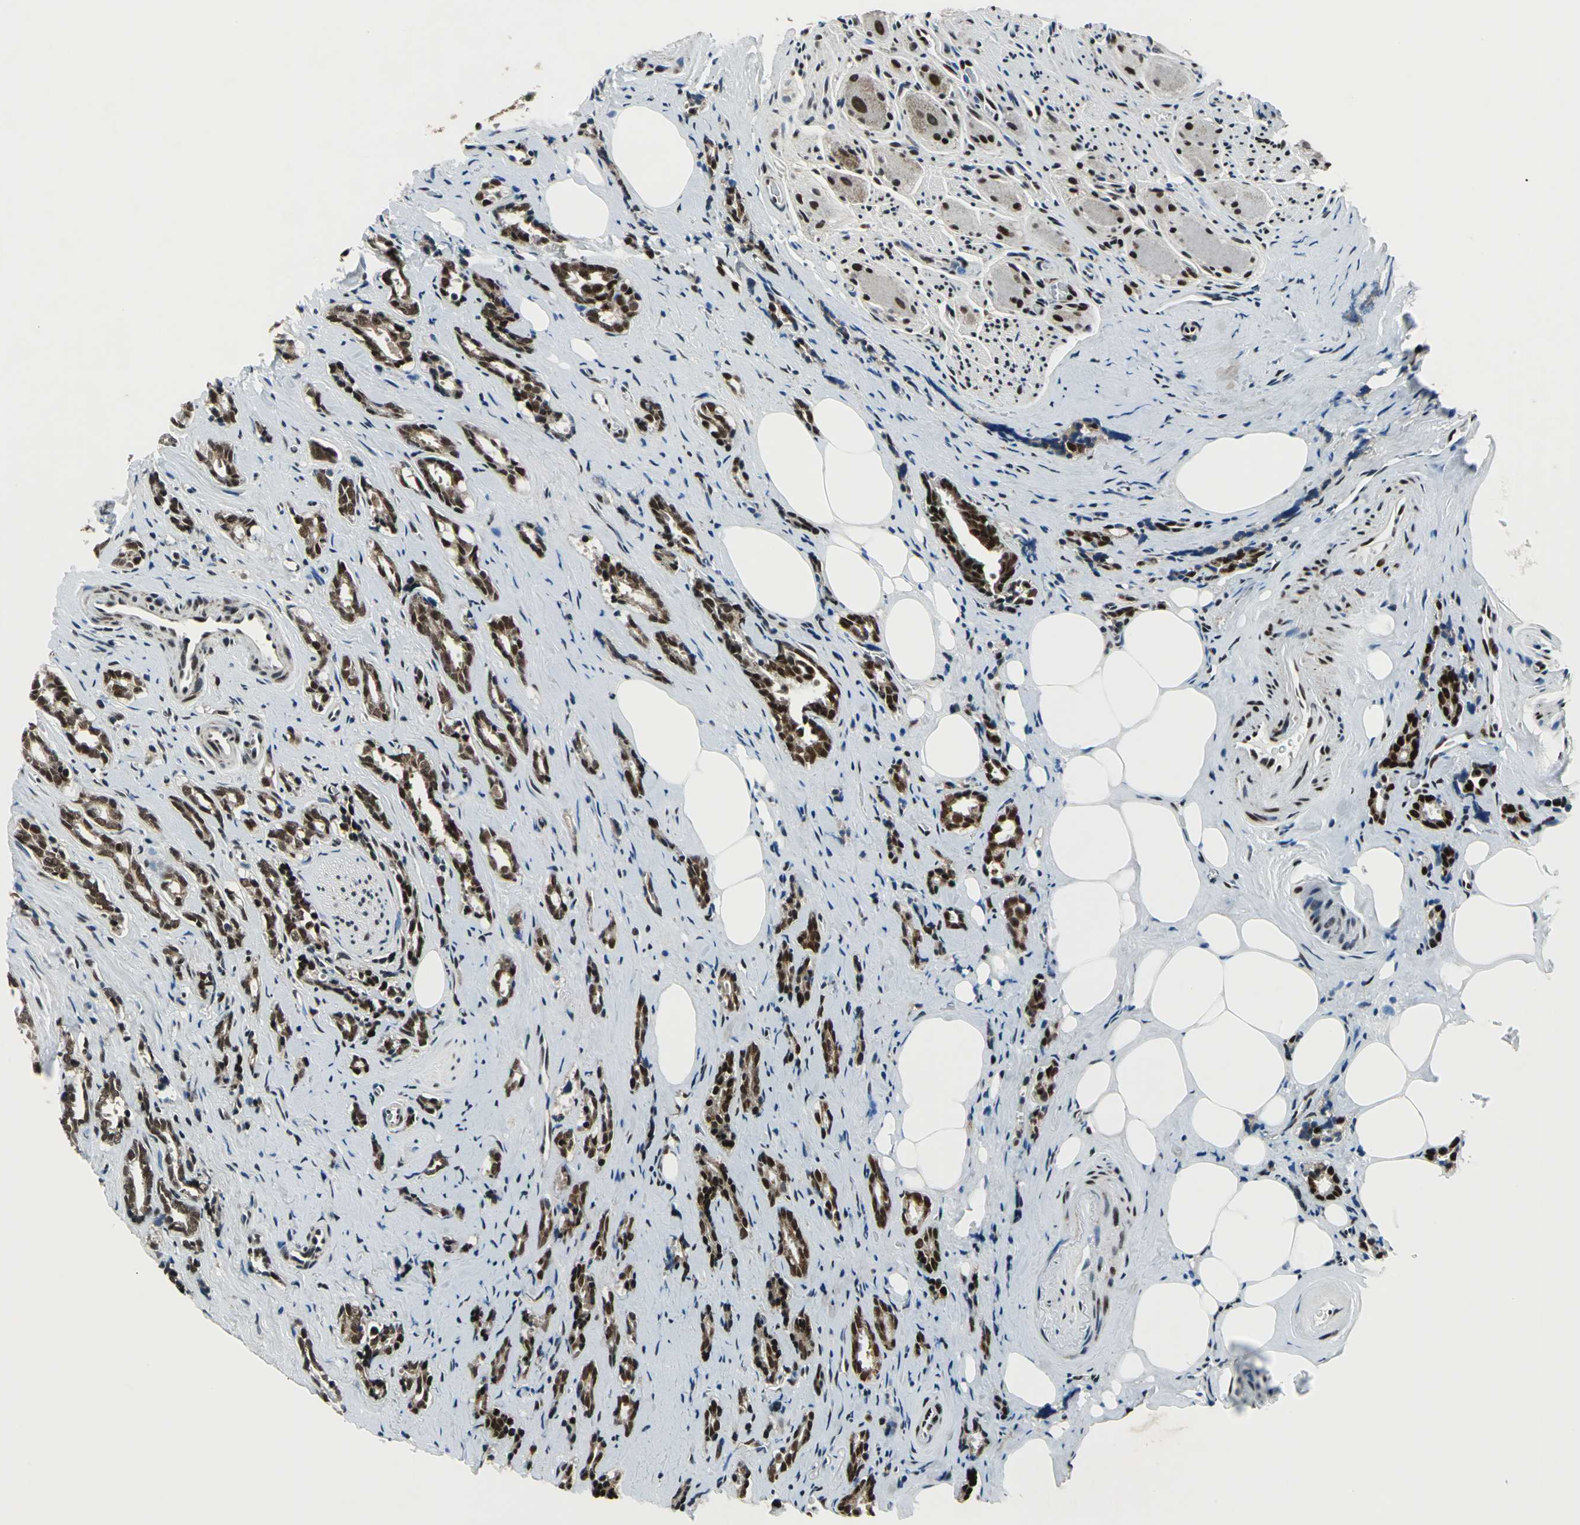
{"staining": {"intensity": "strong", "quantity": ">75%", "location": "nuclear"}, "tissue": "prostate cancer", "cell_type": "Tumor cells", "image_type": "cancer", "snomed": [{"axis": "morphology", "description": "Adenocarcinoma, High grade"}, {"axis": "topography", "description": "Prostate"}], "caption": "Approximately >75% of tumor cells in human prostate cancer (adenocarcinoma (high-grade)) reveal strong nuclear protein positivity as visualized by brown immunohistochemical staining.", "gene": "BCLAF1", "patient": {"sex": "male", "age": 67}}